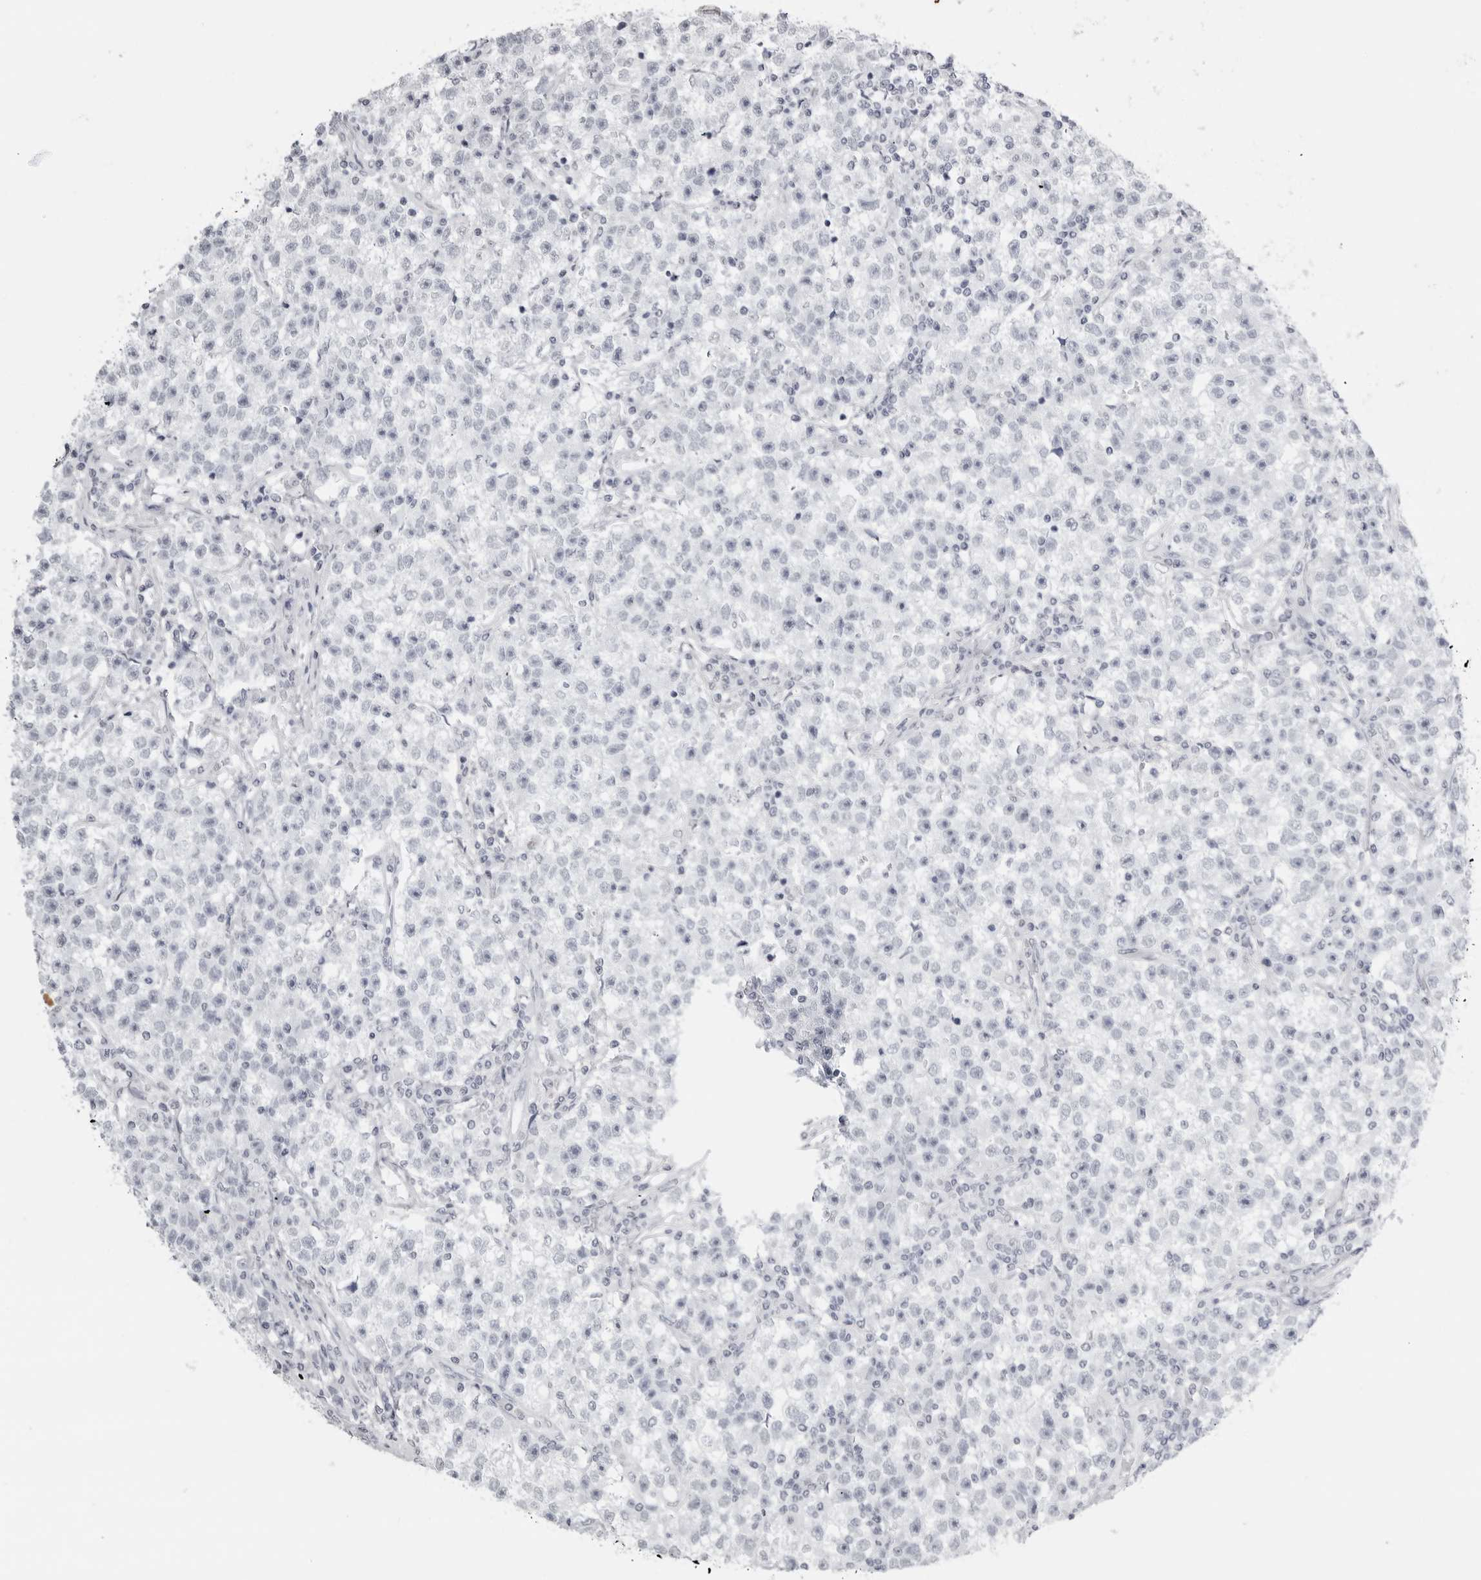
{"staining": {"intensity": "negative", "quantity": "none", "location": "none"}, "tissue": "testis cancer", "cell_type": "Tumor cells", "image_type": "cancer", "snomed": [{"axis": "morphology", "description": "Seminoma, NOS"}, {"axis": "topography", "description": "Testis"}], "caption": "Image shows no significant protein expression in tumor cells of seminoma (testis). Nuclei are stained in blue.", "gene": "SERPINF2", "patient": {"sex": "male", "age": 22}}